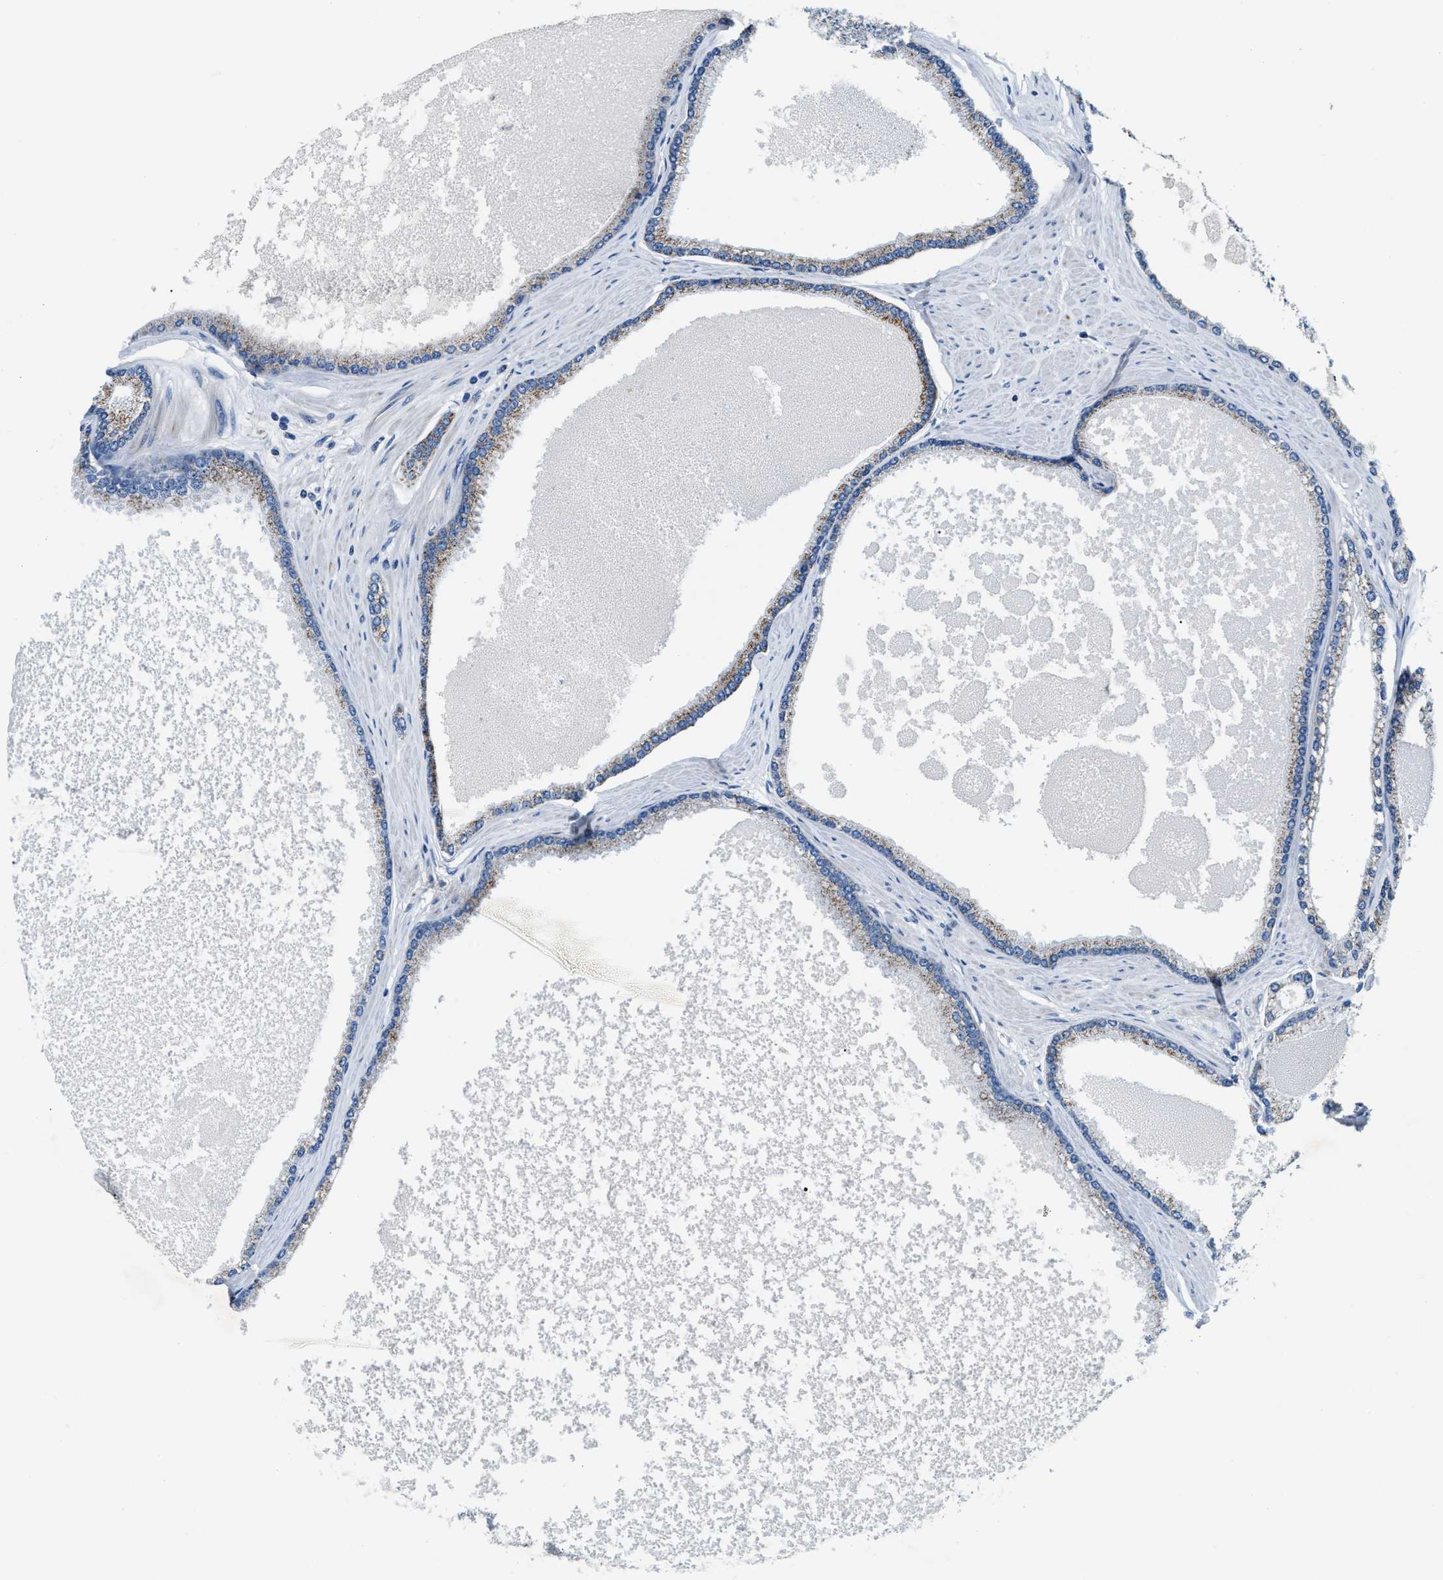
{"staining": {"intensity": "weak", "quantity": ">75%", "location": "cytoplasmic/membranous"}, "tissue": "prostate cancer", "cell_type": "Tumor cells", "image_type": "cancer", "snomed": [{"axis": "morphology", "description": "Adenocarcinoma, High grade"}, {"axis": "topography", "description": "Prostate"}], "caption": "A histopathology image of prostate cancer (adenocarcinoma (high-grade)) stained for a protein reveals weak cytoplasmic/membranous brown staining in tumor cells. (DAB (3,3'-diaminobenzidine) = brown stain, brightfield microscopy at high magnification).", "gene": "JADE1", "patient": {"sex": "male", "age": 61}}